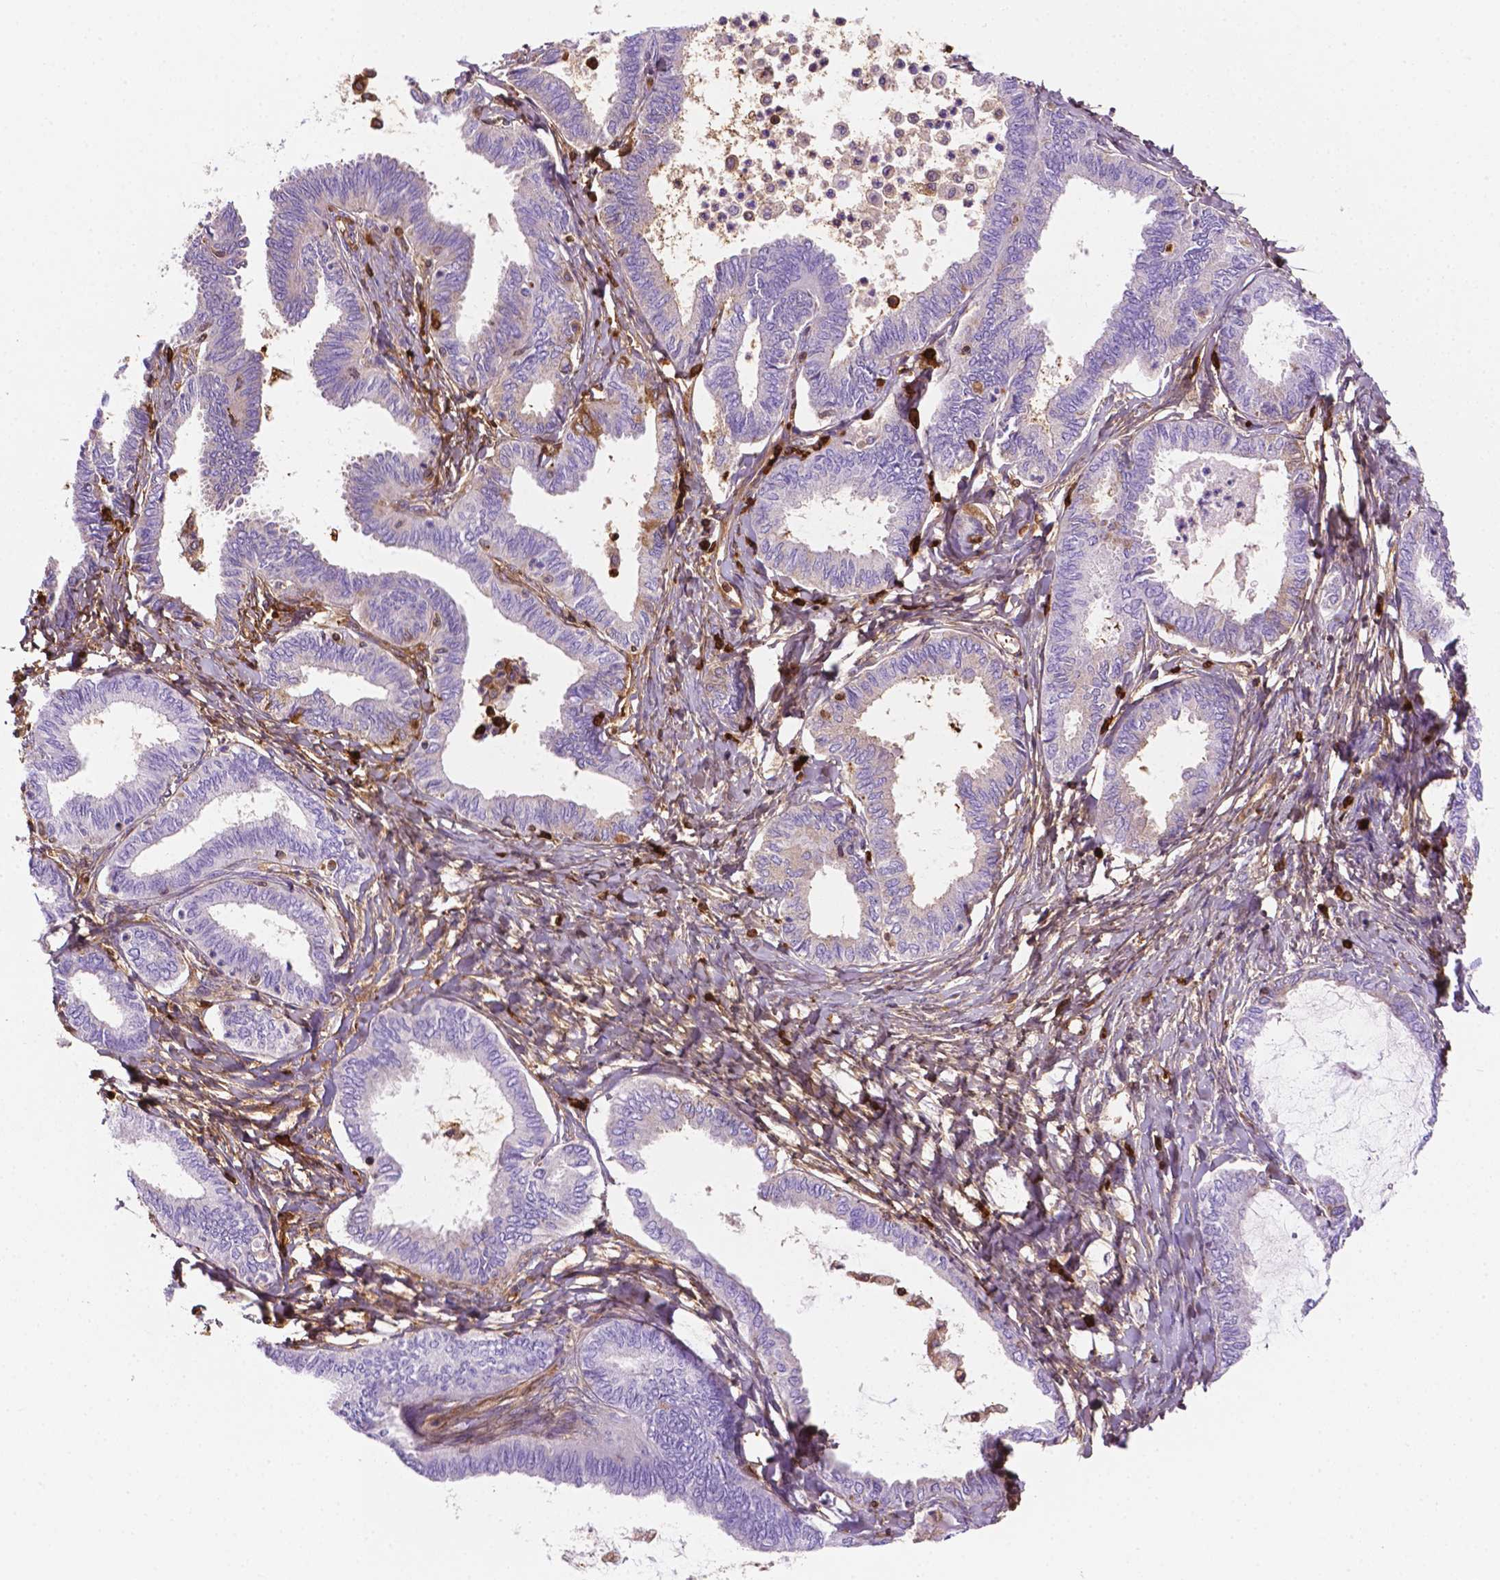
{"staining": {"intensity": "negative", "quantity": "none", "location": "none"}, "tissue": "ovarian cancer", "cell_type": "Tumor cells", "image_type": "cancer", "snomed": [{"axis": "morphology", "description": "Carcinoma, endometroid"}, {"axis": "topography", "description": "Ovary"}], "caption": "The immunohistochemistry (IHC) histopathology image has no significant positivity in tumor cells of ovarian cancer tissue.", "gene": "DCN", "patient": {"sex": "female", "age": 70}}